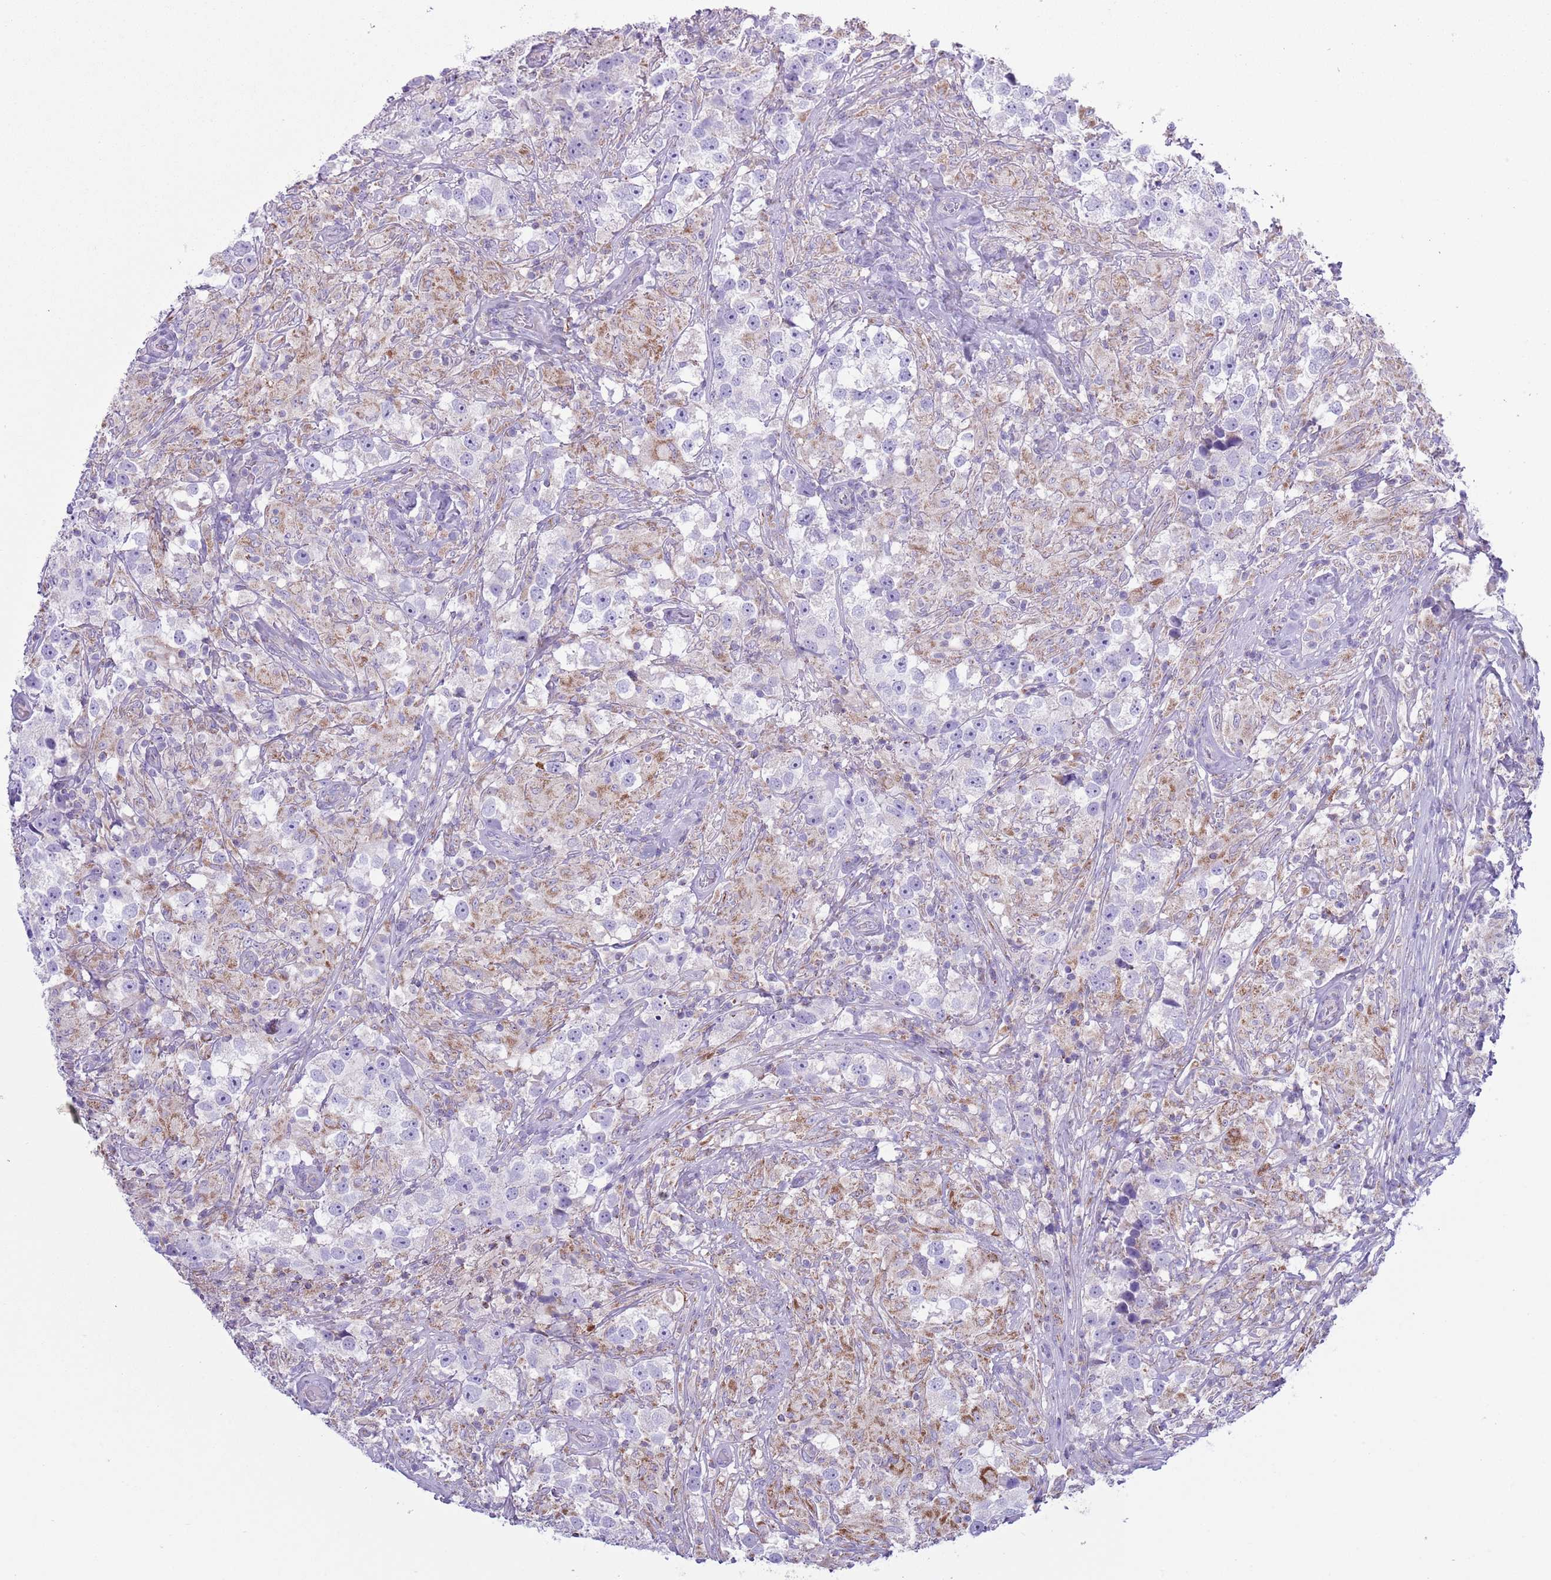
{"staining": {"intensity": "negative", "quantity": "none", "location": "none"}, "tissue": "testis cancer", "cell_type": "Tumor cells", "image_type": "cancer", "snomed": [{"axis": "morphology", "description": "Seminoma, NOS"}, {"axis": "topography", "description": "Testis"}], "caption": "Seminoma (testis) was stained to show a protein in brown. There is no significant staining in tumor cells.", "gene": "ATP6V1B1", "patient": {"sex": "male", "age": 46}}